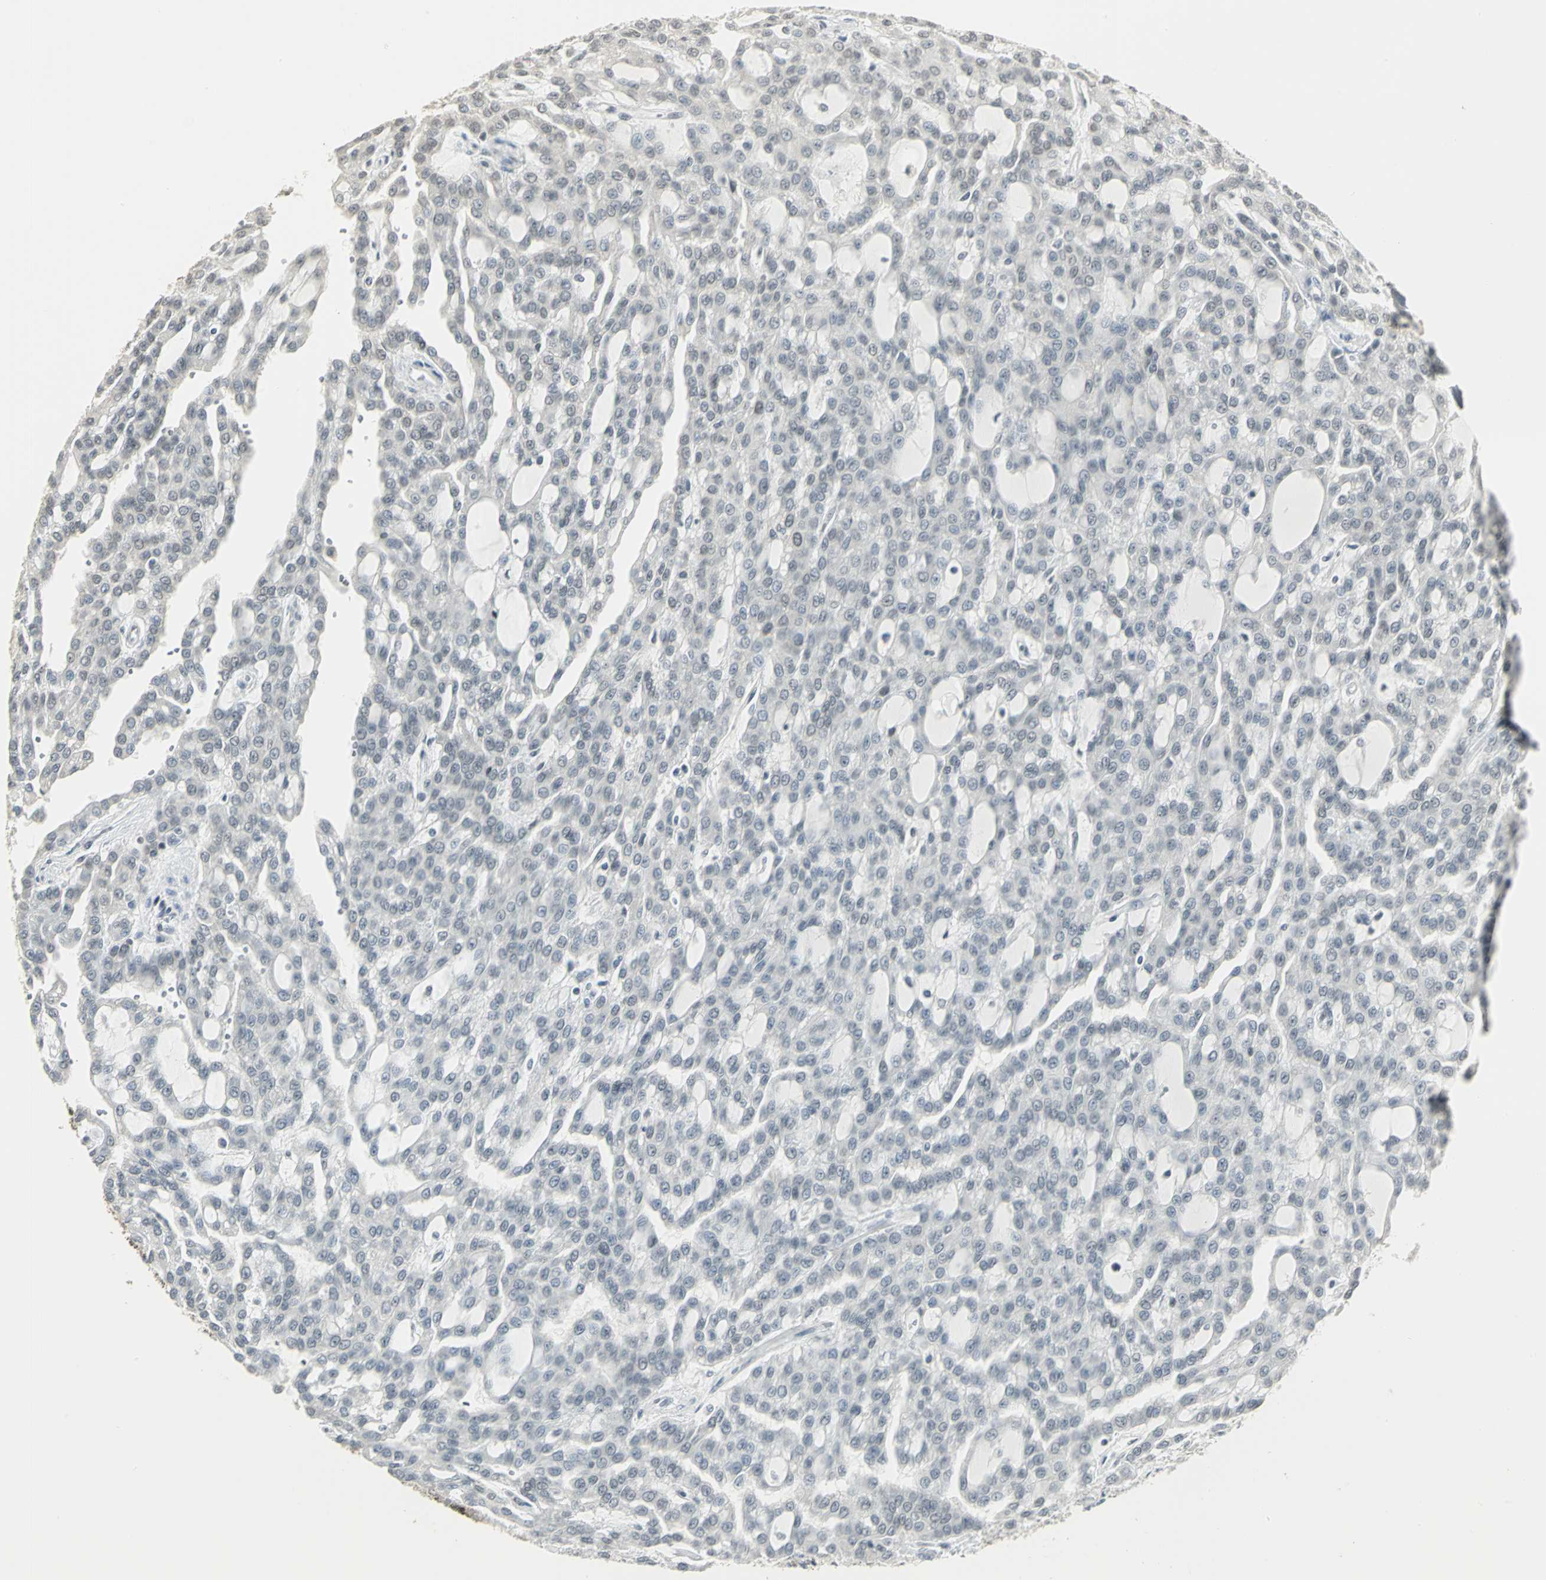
{"staining": {"intensity": "negative", "quantity": "none", "location": "none"}, "tissue": "renal cancer", "cell_type": "Tumor cells", "image_type": "cancer", "snomed": [{"axis": "morphology", "description": "Adenocarcinoma, NOS"}, {"axis": "topography", "description": "Kidney"}], "caption": "IHC image of neoplastic tissue: human adenocarcinoma (renal) stained with DAB shows no significant protein expression in tumor cells. The staining is performed using DAB (3,3'-diaminobenzidine) brown chromogen with nuclei counter-stained in using hematoxylin.", "gene": "CBX3", "patient": {"sex": "male", "age": 63}}